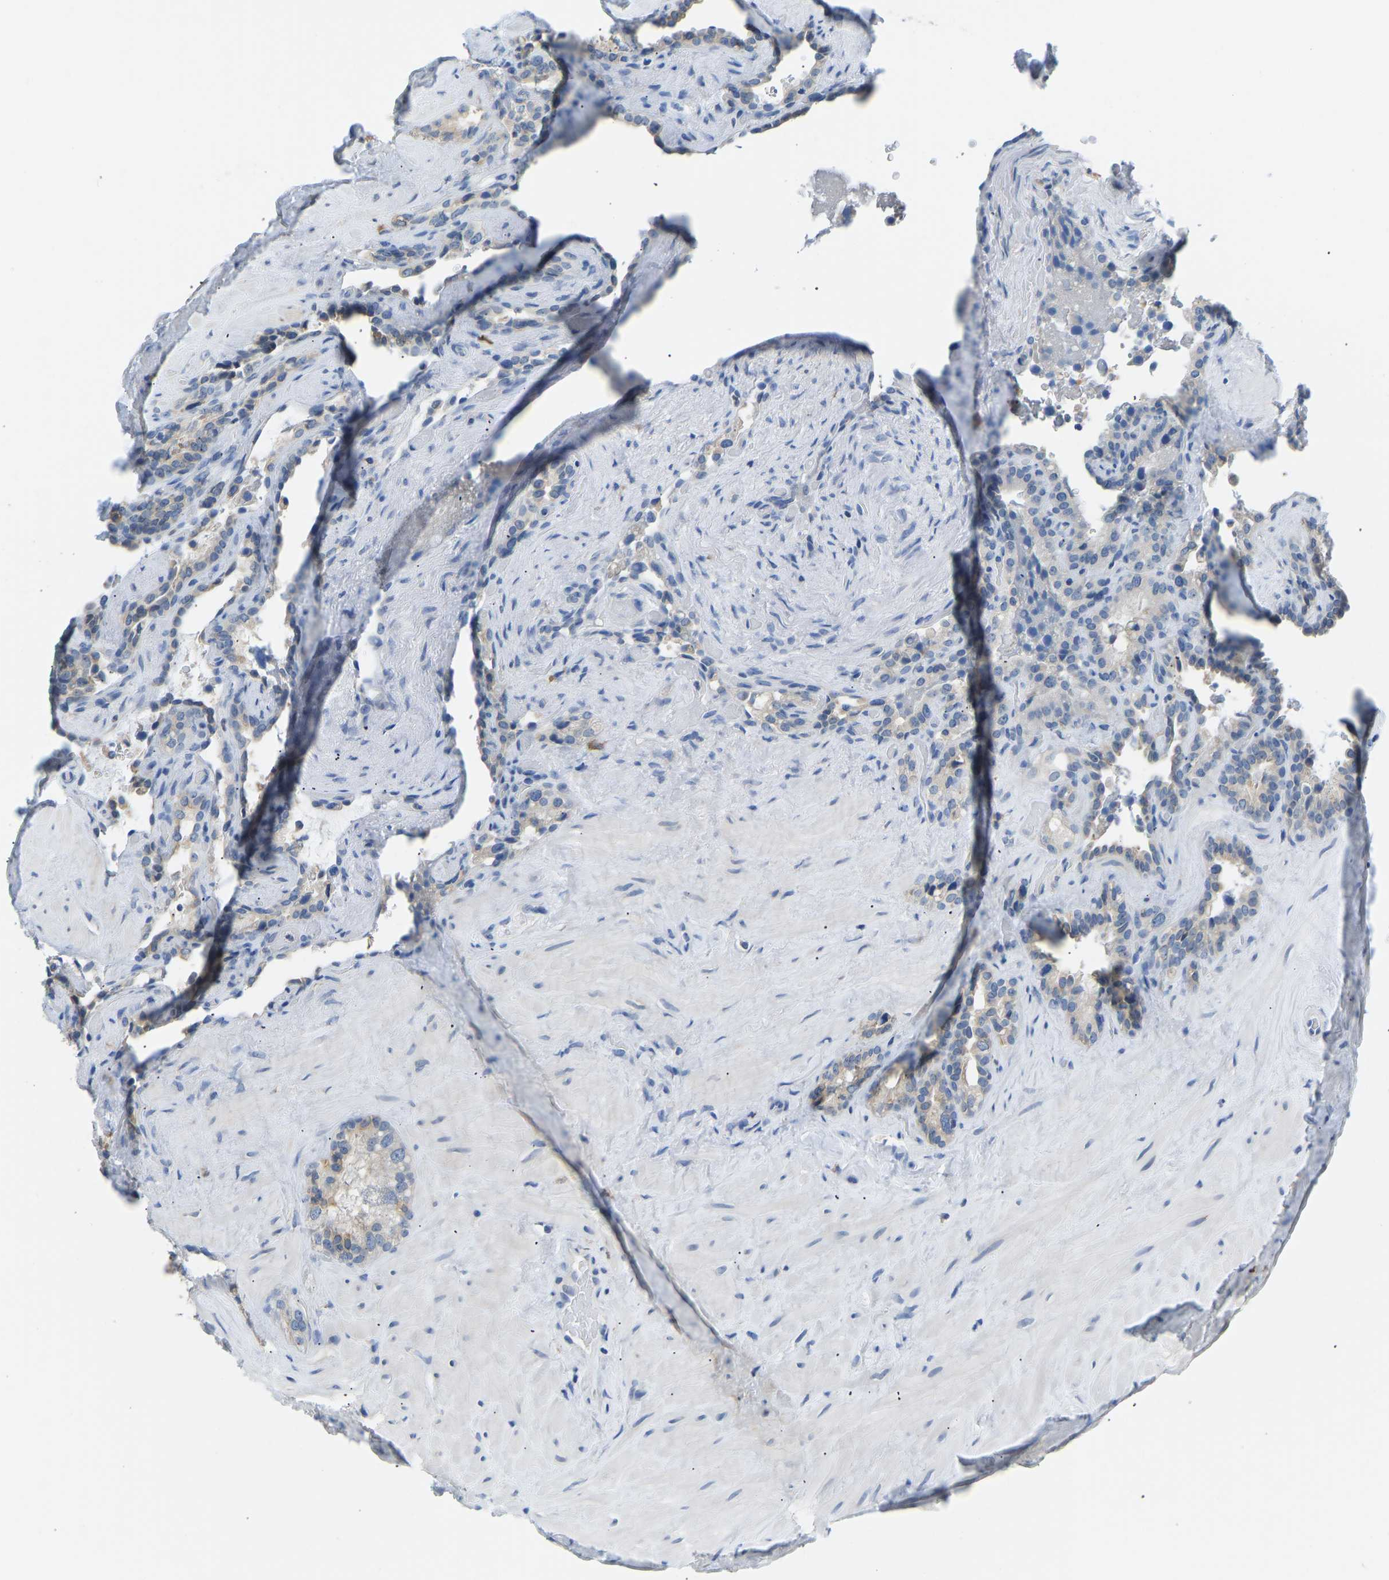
{"staining": {"intensity": "negative", "quantity": "none", "location": "none"}, "tissue": "seminal vesicle", "cell_type": "Glandular cells", "image_type": "normal", "snomed": [{"axis": "morphology", "description": "Normal tissue, NOS"}, {"axis": "topography", "description": "Seminal veicle"}], "caption": "The image exhibits no staining of glandular cells in unremarkable seminal vesicle.", "gene": "VRK1", "patient": {"sex": "male", "age": 68}}